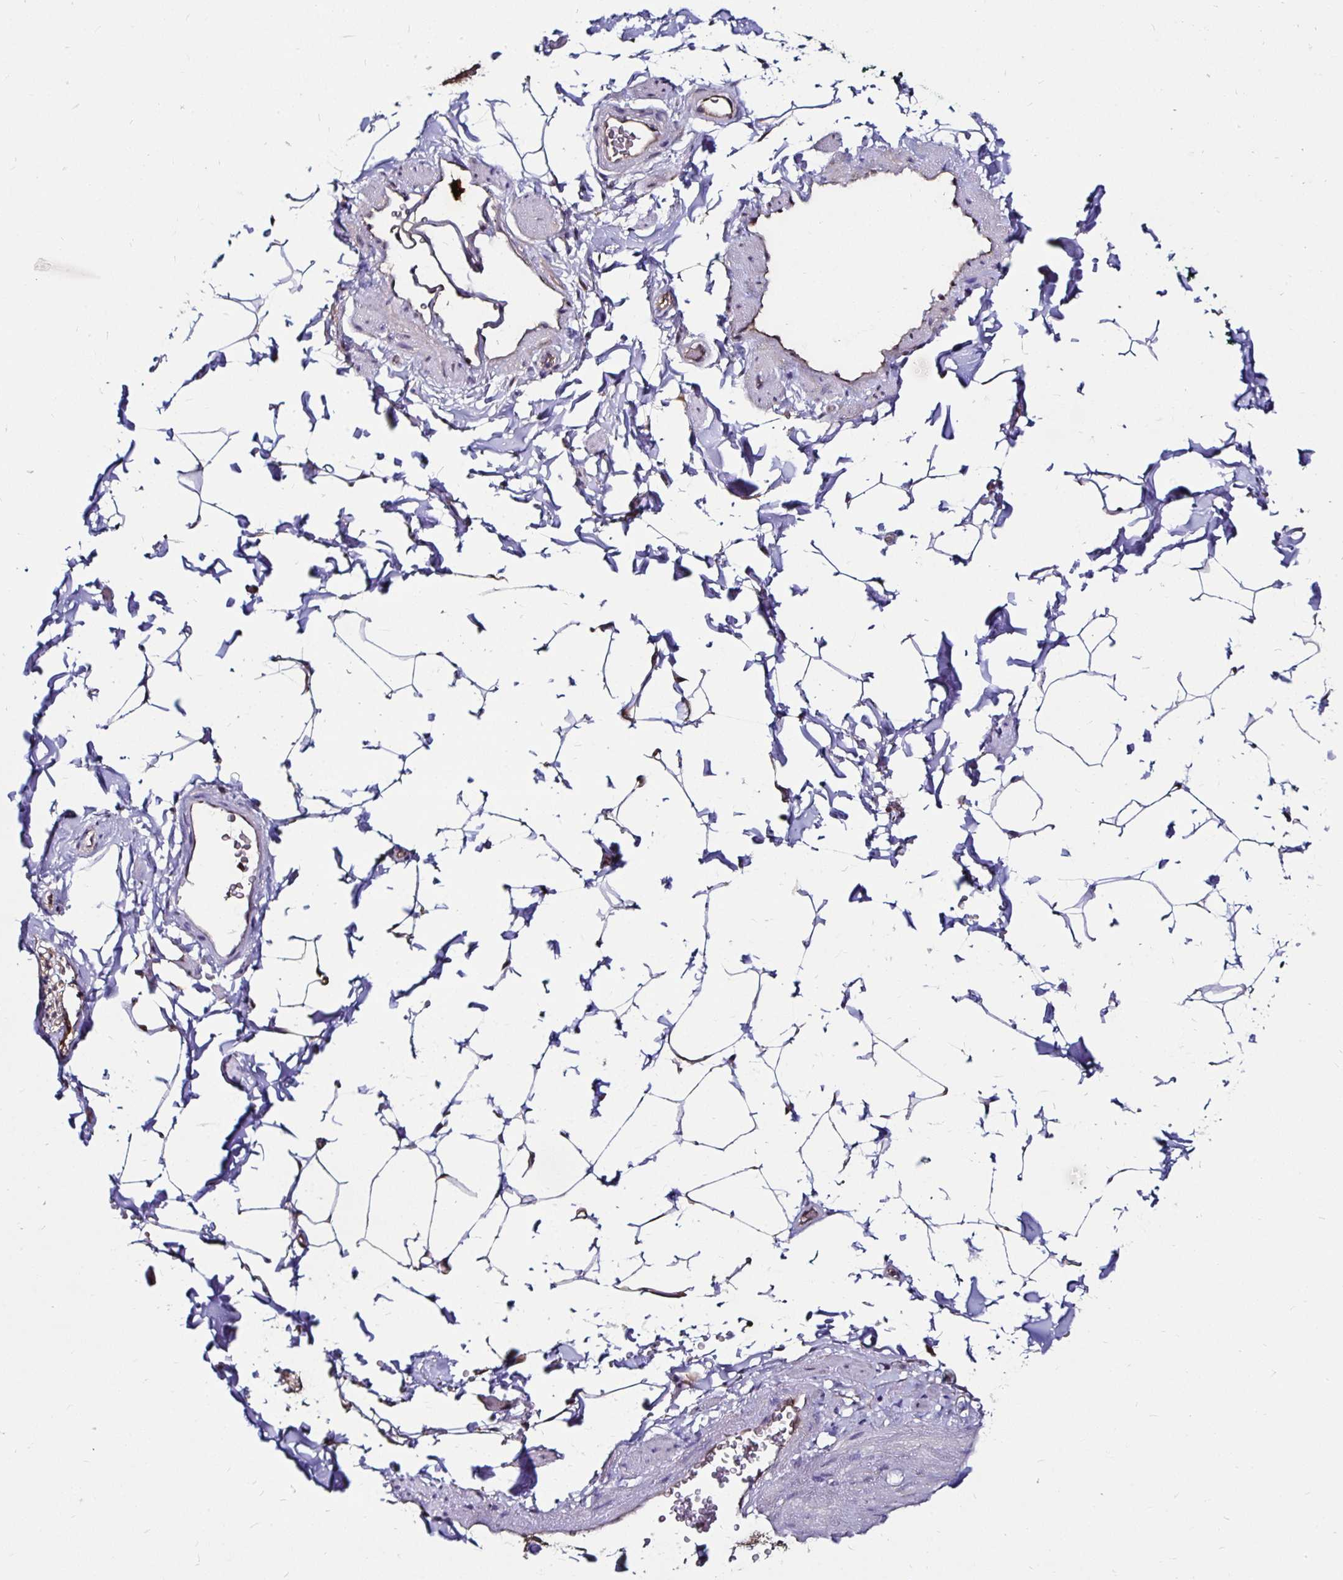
{"staining": {"intensity": "negative", "quantity": "none", "location": "none"}, "tissue": "adipose tissue", "cell_type": "Adipocytes", "image_type": "normal", "snomed": [{"axis": "morphology", "description": "Normal tissue, NOS"}, {"axis": "topography", "description": "Epididymis"}, {"axis": "topography", "description": "Peripheral nerve tissue"}], "caption": "A micrograph of human adipose tissue is negative for staining in adipocytes.", "gene": "TXN", "patient": {"sex": "male", "age": 32}}